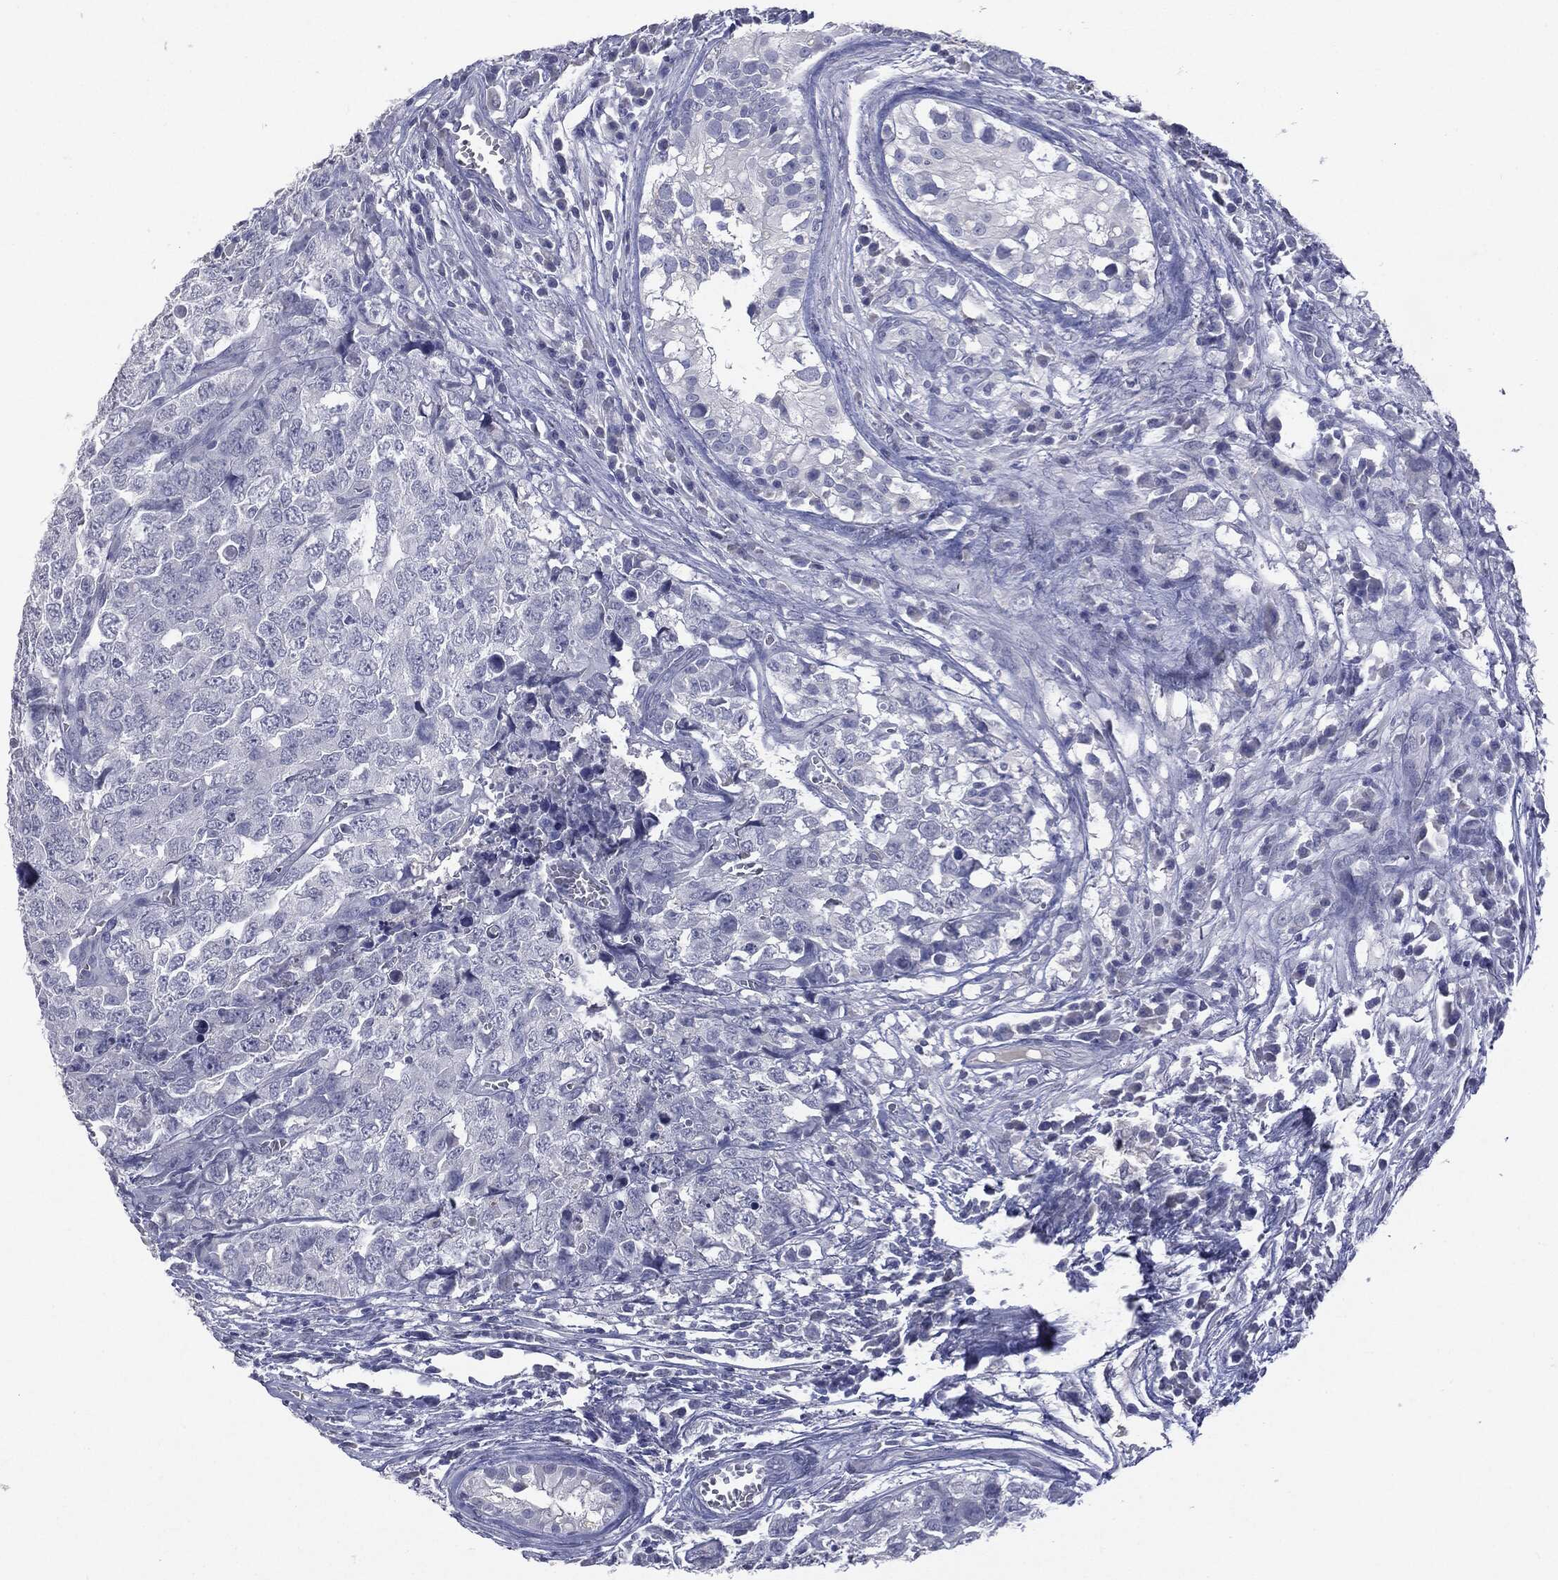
{"staining": {"intensity": "negative", "quantity": "none", "location": "none"}, "tissue": "testis cancer", "cell_type": "Tumor cells", "image_type": "cancer", "snomed": [{"axis": "morphology", "description": "Carcinoma, Embryonal, NOS"}, {"axis": "topography", "description": "Testis"}], "caption": "Immunohistochemistry micrograph of testis embryonal carcinoma stained for a protein (brown), which demonstrates no staining in tumor cells. (Stains: DAB (3,3'-diaminobenzidine) immunohistochemistry with hematoxylin counter stain, Microscopy: brightfield microscopy at high magnification).", "gene": "TSHB", "patient": {"sex": "male", "age": 23}}